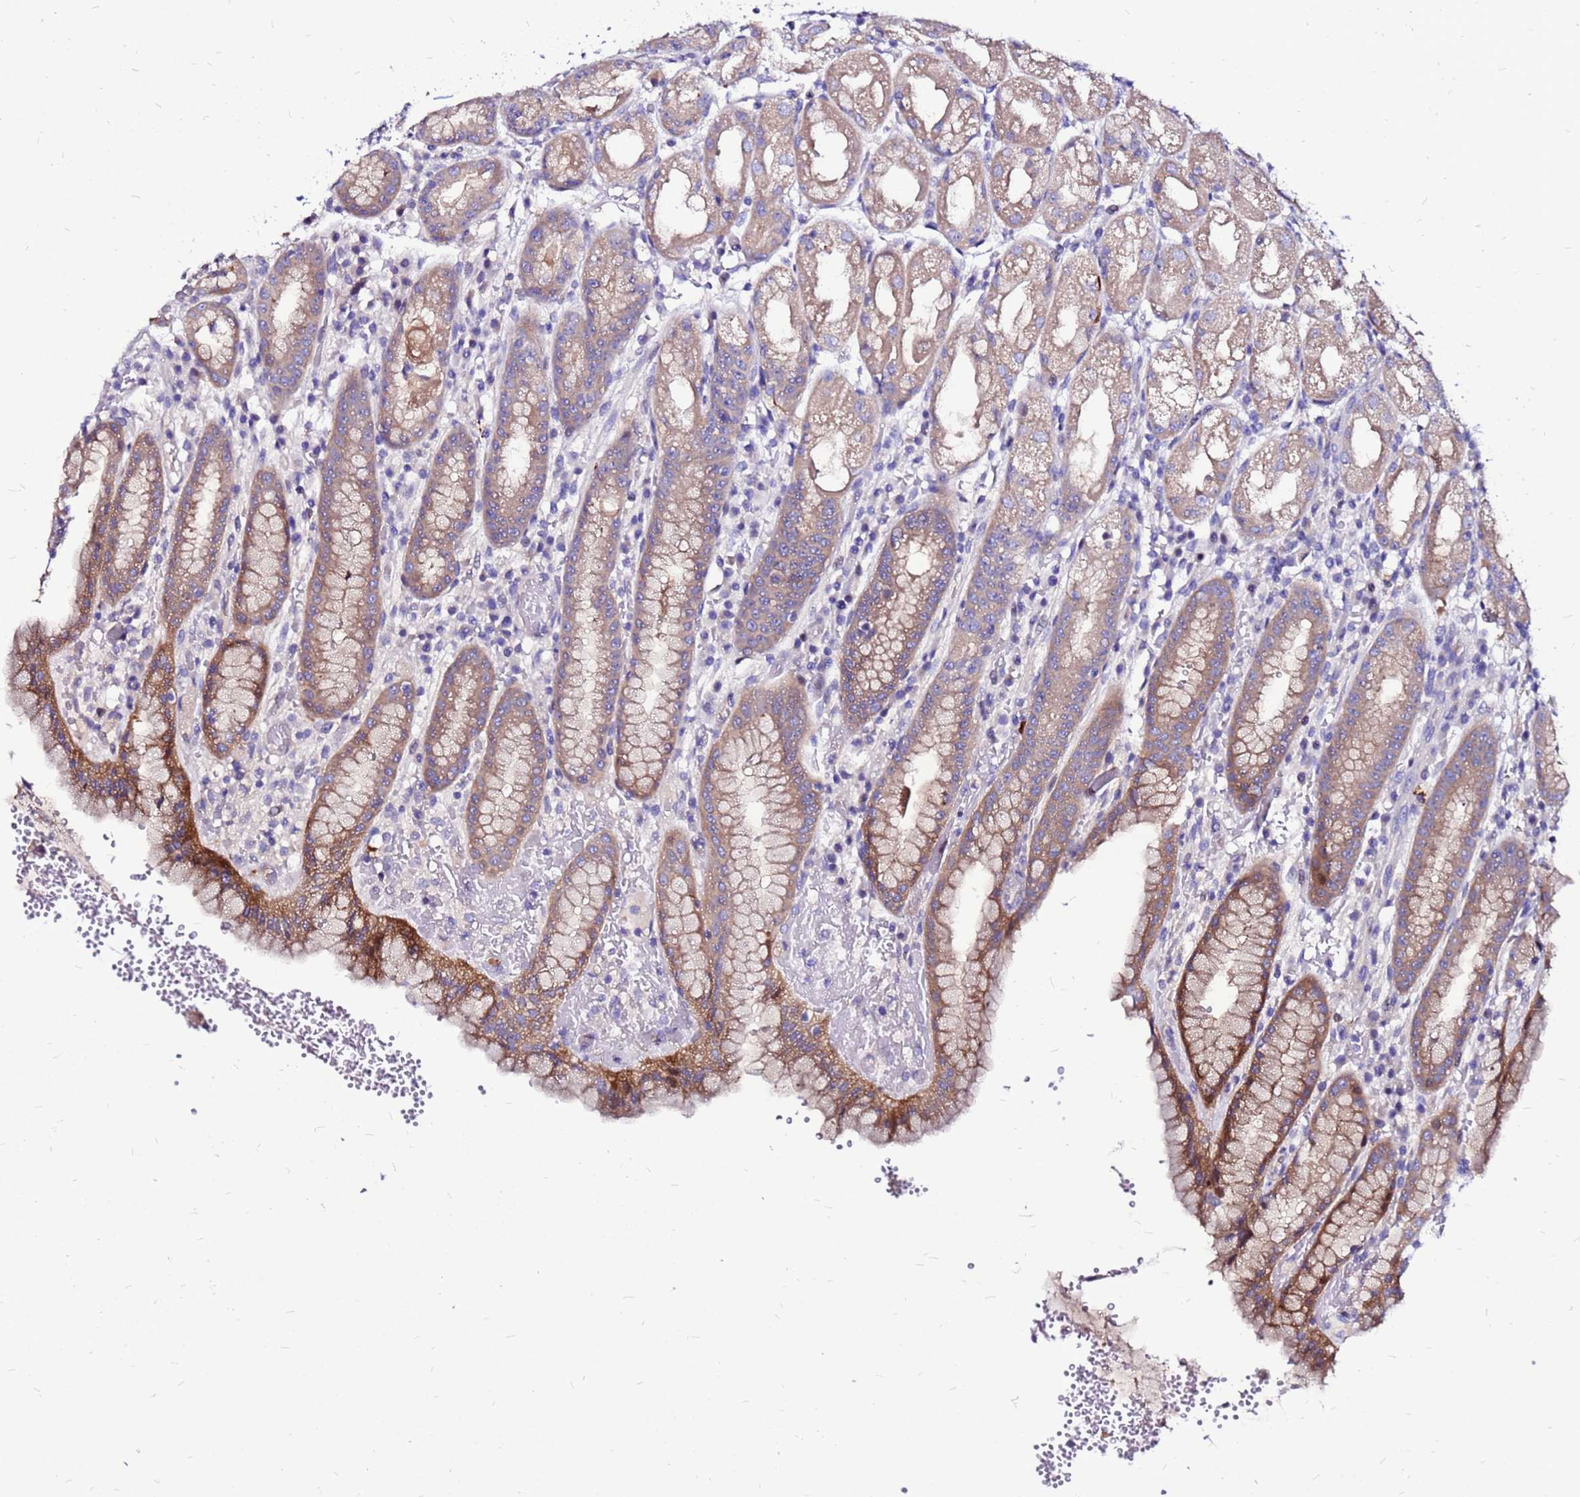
{"staining": {"intensity": "moderate", "quantity": "25%-75%", "location": "cytoplasmic/membranous"}, "tissue": "stomach", "cell_type": "Glandular cells", "image_type": "normal", "snomed": [{"axis": "morphology", "description": "Normal tissue, NOS"}, {"axis": "topography", "description": "Stomach, upper"}], "caption": "High-magnification brightfield microscopy of unremarkable stomach stained with DAB (3,3'-diaminobenzidine) (brown) and counterstained with hematoxylin (blue). glandular cells exhibit moderate cytoplasmic/membranous positivity is seen in about25%-75% of cells. (Brightfield microscopy of DAB IHC at high magnification).", "gene": "ARHGEF35", "patient": {"sex": "male", "age": 52}}